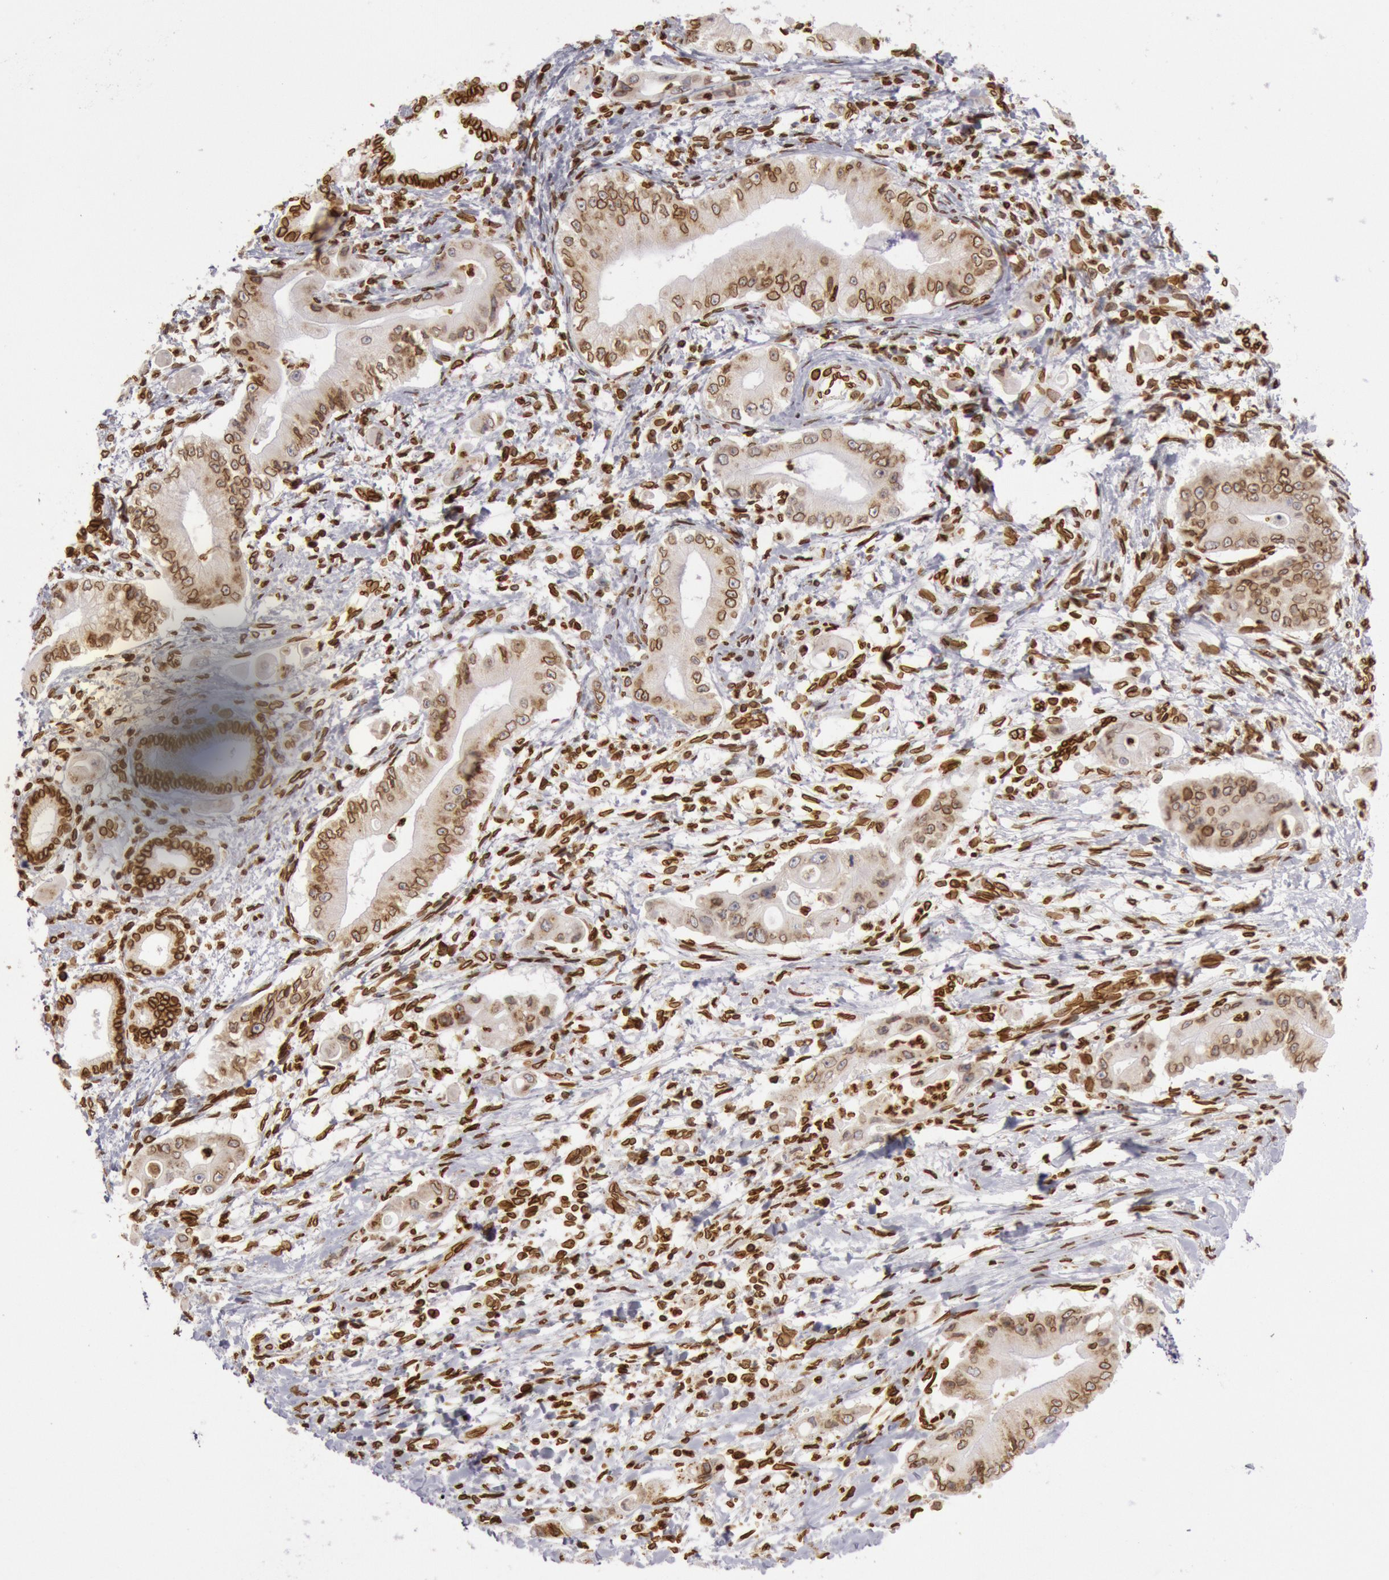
{"staining": {"intensity": "moderate", "quantity": ">75%", "location": "cytoplasmic/membranous,nuclear"}, "tissue": "pancreatic cancer", "cell_type": "Tumor cells", "image_type": "cancer", "snomed": [{"axis": "morphology", "description": "Adenocarcinoma, NOS"}, {"axis": "topography", "description": "Pancreas"}], "caption": "Tumor cells display medium levels of moderate cytoplasmic/membranous and nuclear staining in about >75% of cells in human pancreatic adenocarcinoma.", "gene": "SUN2", "patient": {"sex": "male", "age": 62}}